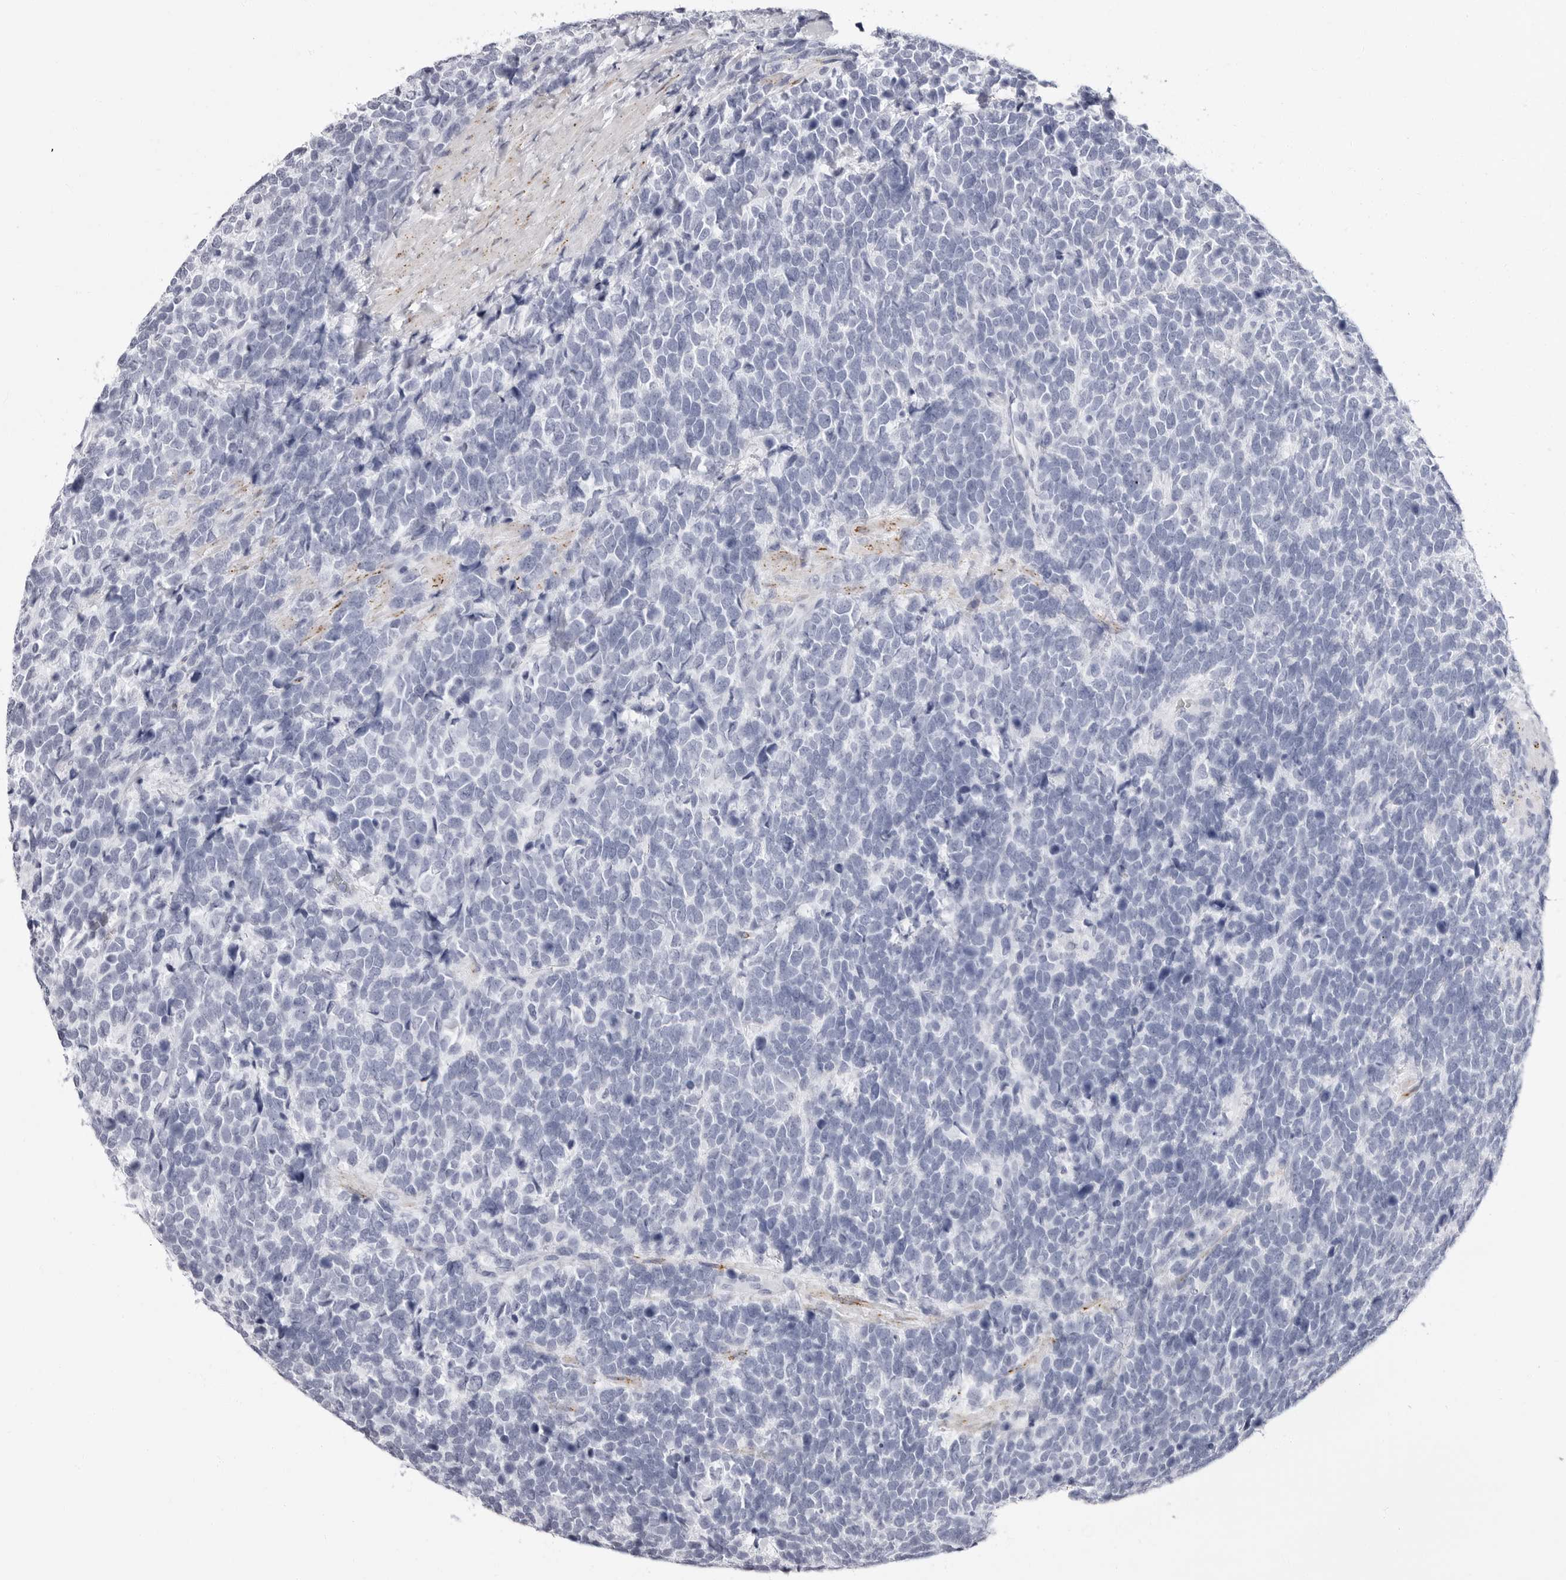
{"staining": {"intensity": "negative", "quantity": "none", "location": "none"}, "tissue": "urothelial cancer", "cell_type": "Tumor cells", "image_type": "cancer", "snomed": [{"axis": "morphology", "description": "Urothelial carcinoma, High grade"}, {"axis": "topography", "description": "Urinary bladder"}], "caption": "Immunohistochemistry of urothelial carcinoma (high-grade) shows no expression in tumor cells.", "gene": "ERICH3", "patient": {"sex": "female", "age": 82}}